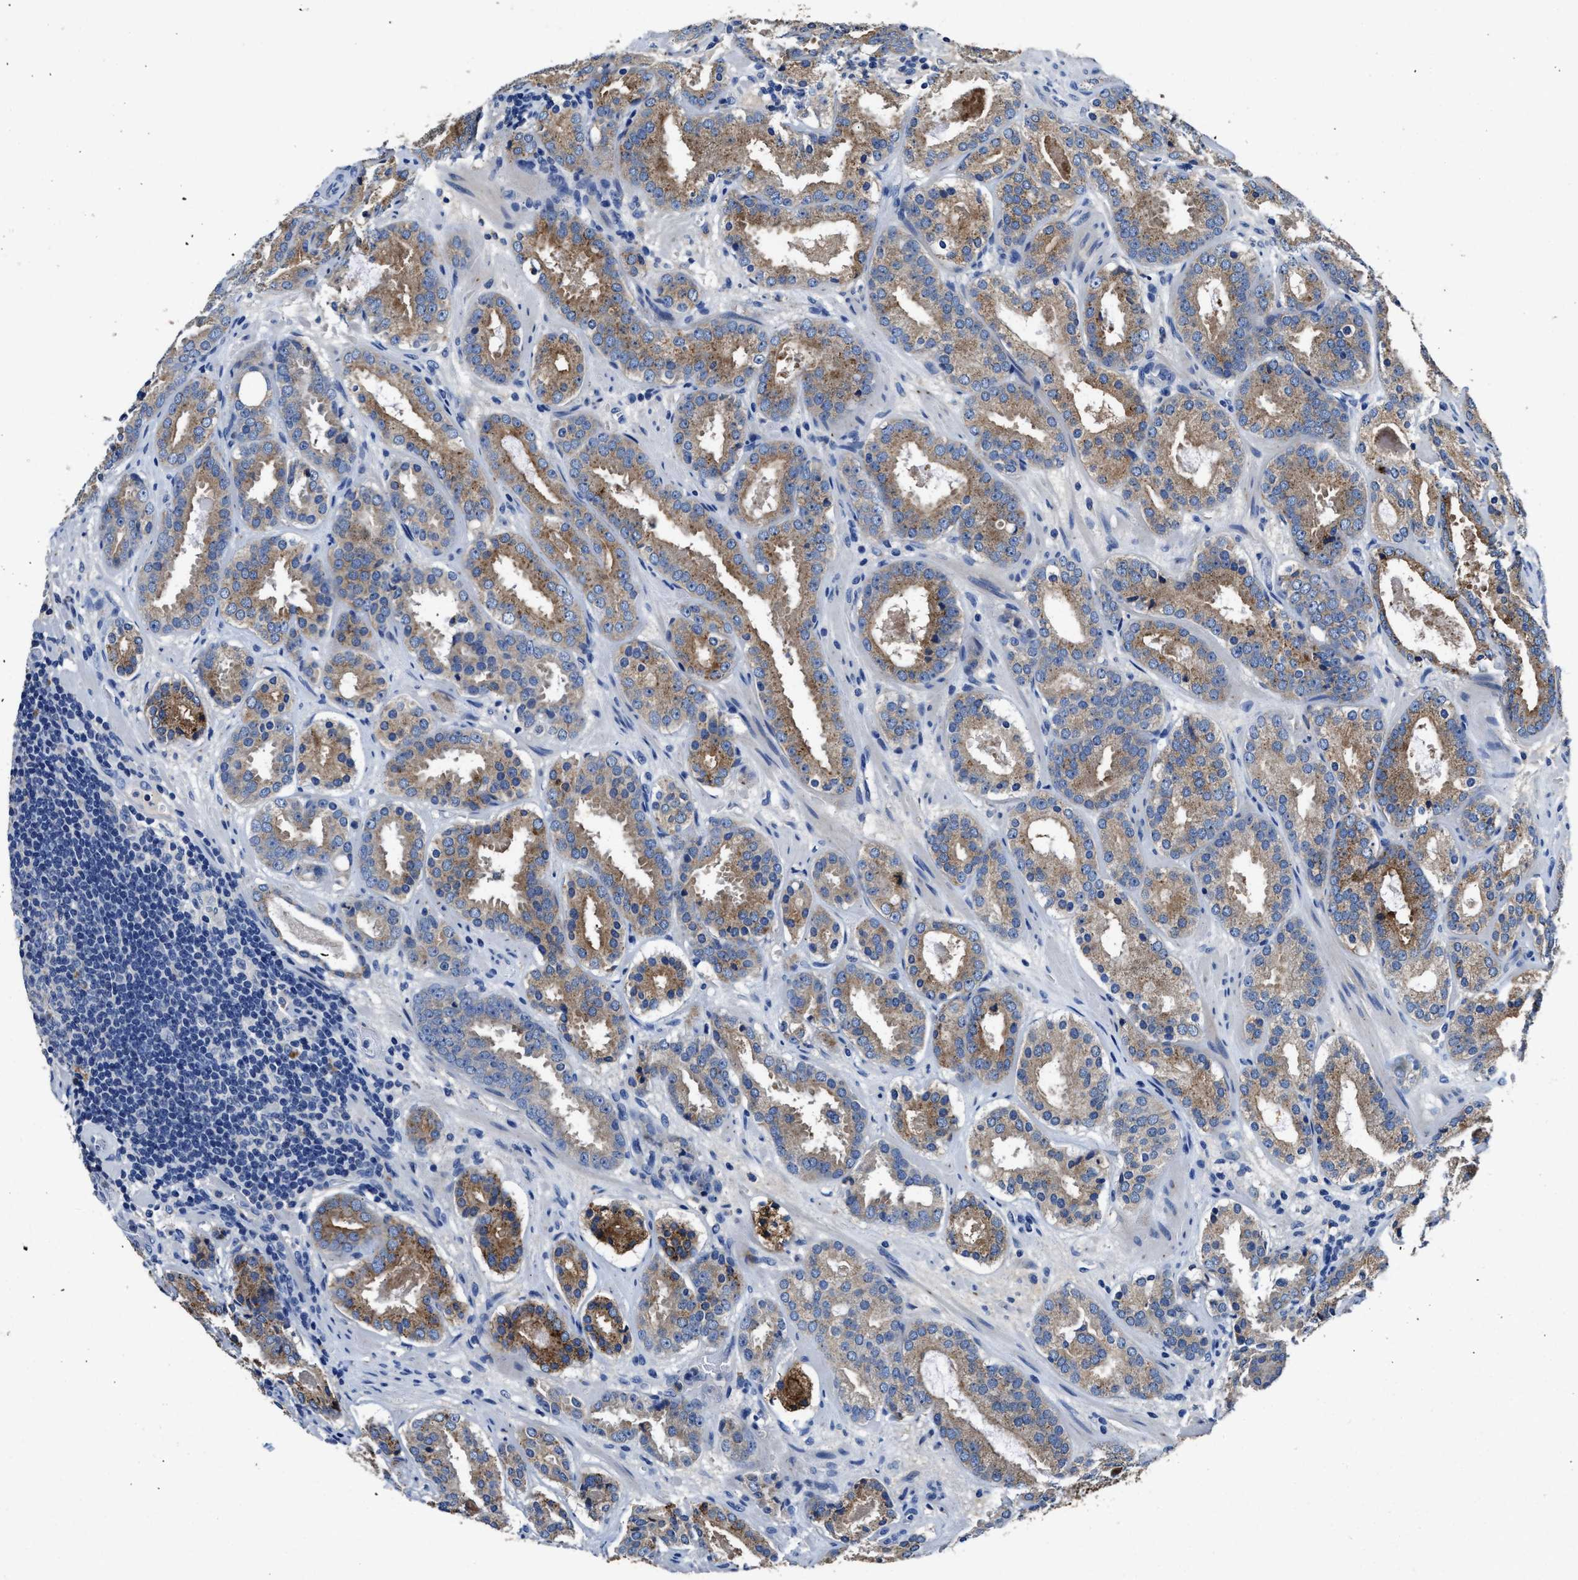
{"staining": {"intensity": "moderate", "quantity": ">75%", "location": "cytoplasmic/membranous"}, "tissue": "prostate cancer", "cell_type": "Tumor cells", "image_type": "cancer", "snomed": [{"axis": "morphology", "description": "Adenocarcinoma, Low grade"}, {"axis": "topography", "description": "Prostate"}], "caption": "There is medium levels of moderate cytoplasmic/membranous staining in tumor cells of low-grade adenocarcinoma (prostate), as demonstrated by immunohistochemical staining (brown color).", "gene": "UBR4", "patient": {"sex": "male", "age": 69}}